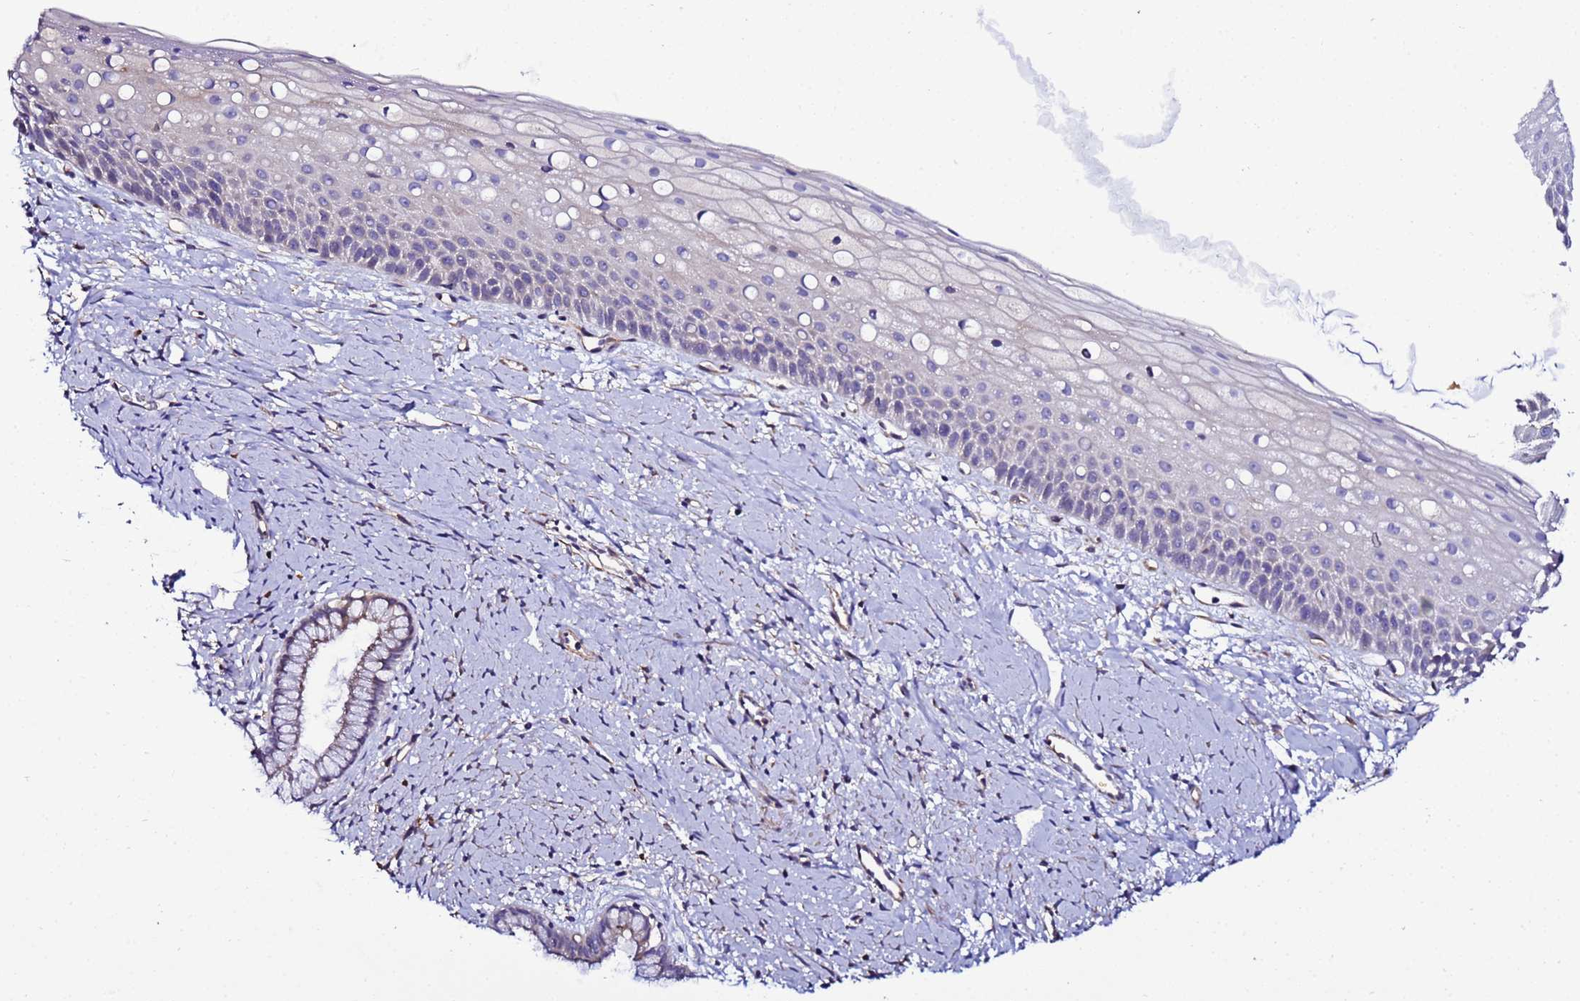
{"staining": {"intensity": "weak", "quantity": "25%-75%", "location": "cytoplasmic/membranous"}, "tissue": "cervix", "cell_type": "Glandular cells", "image_type": "normal", "snomed": [{"axis": "morphology", "description": "Normal tissue, NOS"}, {"axis": "topography", "description": "Cervix"}], "caption": "A brown stain labels weak cytoplasmic/membranous expression of a protein in glandular cells of benign cervix.", "gene": "JRKL", "patient": {"sex": "female", "age": 57}}